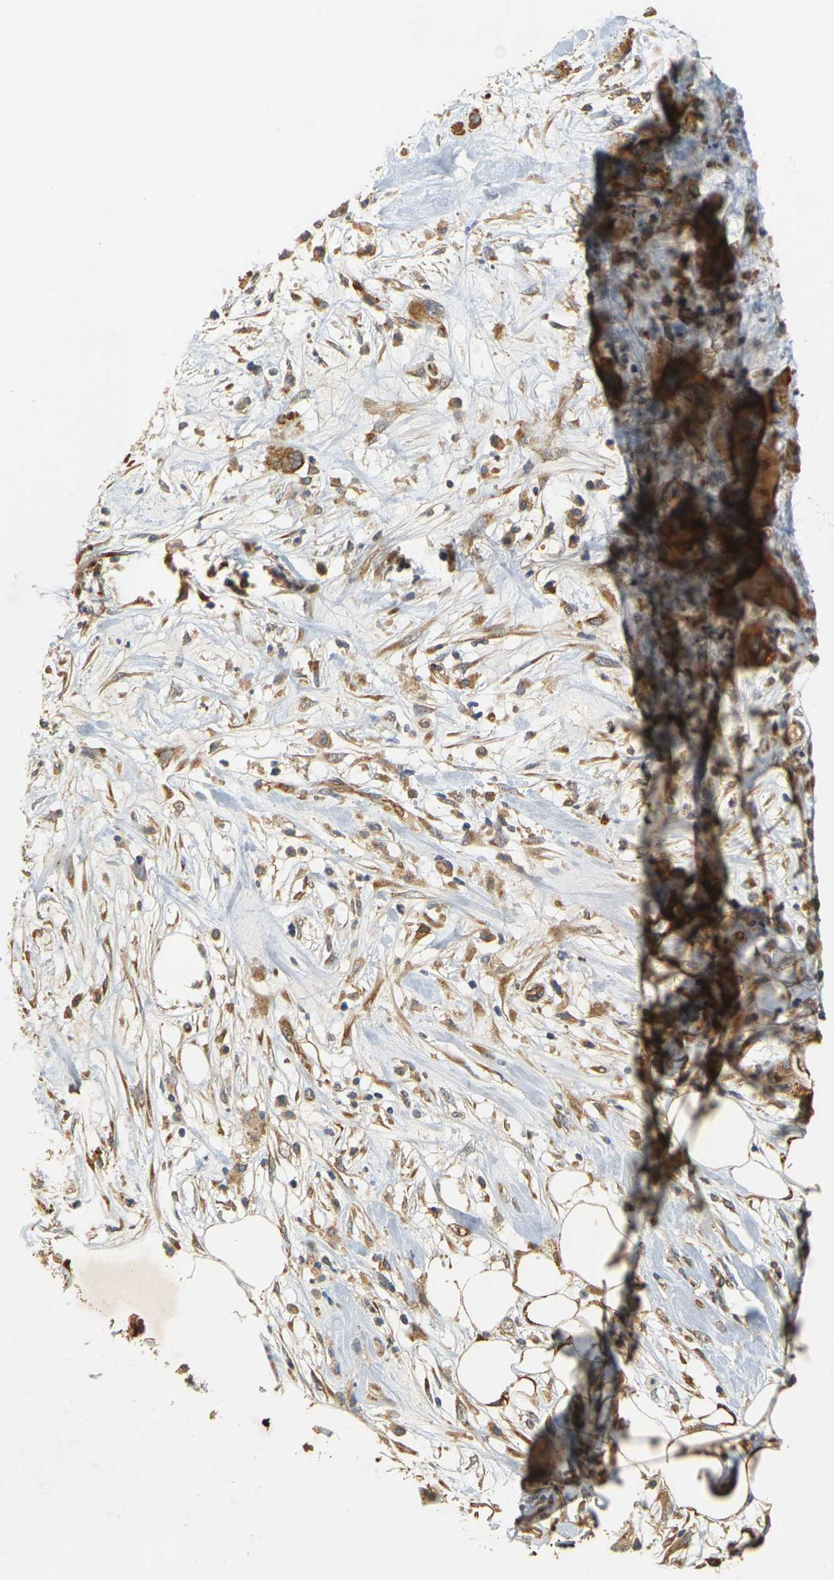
{"staining": {"intensity": "moderate", "quantity": ">75%", "location": "cytoplasmic/membranous"}, "tissue": "pancreatic cancer", "cell_type": "Tumor cells", "image_type": "cancer", "snomed": [{"axis": "morphology", "description": "Adenocarcinoma, NOS"}, {"axis": "topography", "description": "Pancreas"}], "caption": "This is a histology image of immunohistochemistry (IHC) staining of pancreatic adenocarcinoma, which shows moderate expression in the cytoplasmic/membranous of tumor cells.", "gene": "MEGF9", "patient": {"sex": "female", "age": 71}}